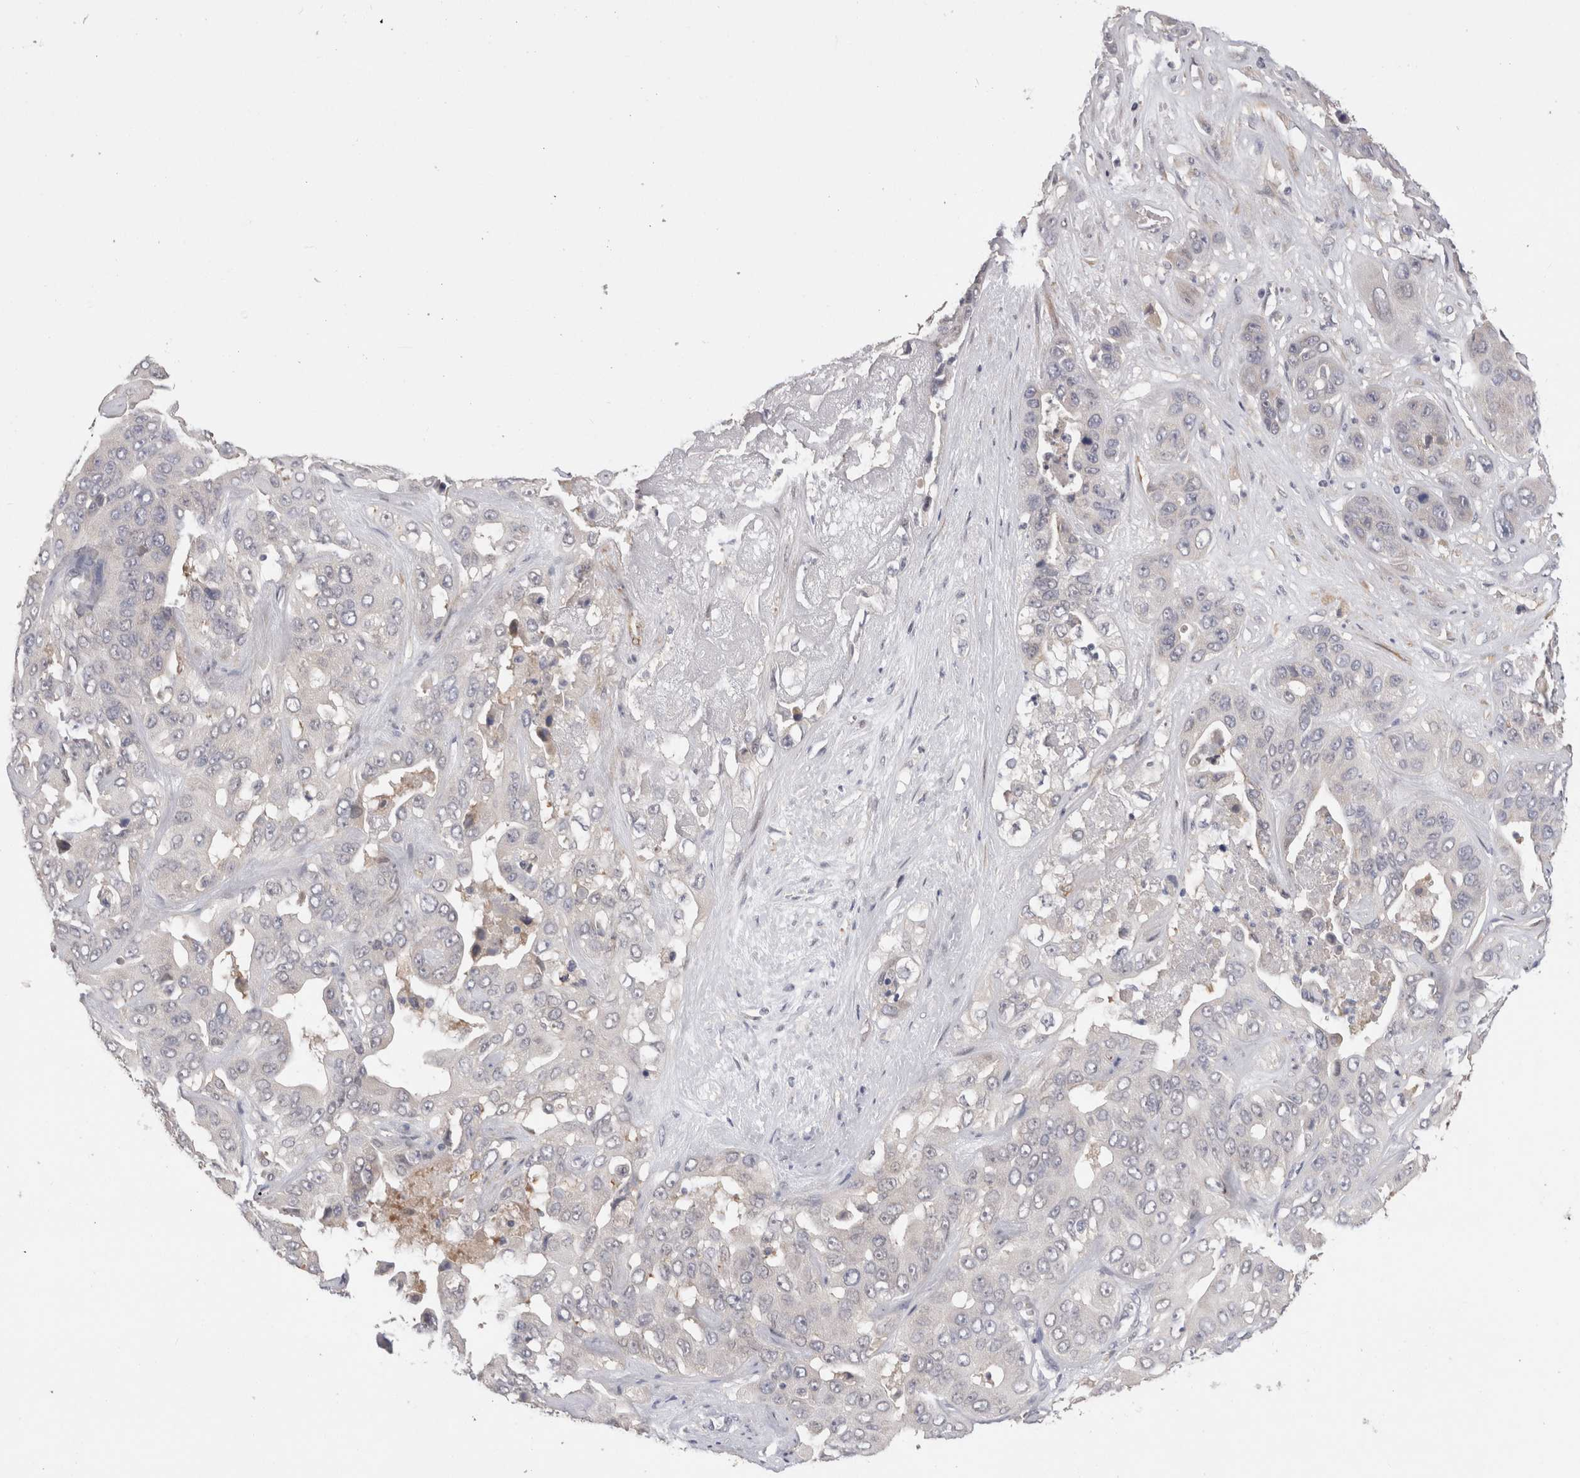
{"staining": {"intensity": "negative", "quantity": "none", "location": "none"}, "tissue": "liver cancer", "cell_type": "Tumor cells", "image_type": "cancer", "snomed": [{"axis": "morphology", "description": "Cholangiocarcinoma"}, {"axis": "topography", "description": "Liver"}], "caption": "Tumor cells show no significant protein staining in cholangiocarcinoma (liver).", "gene": "CRYBG1", "patient": {"sex": "female", "age": 52}}